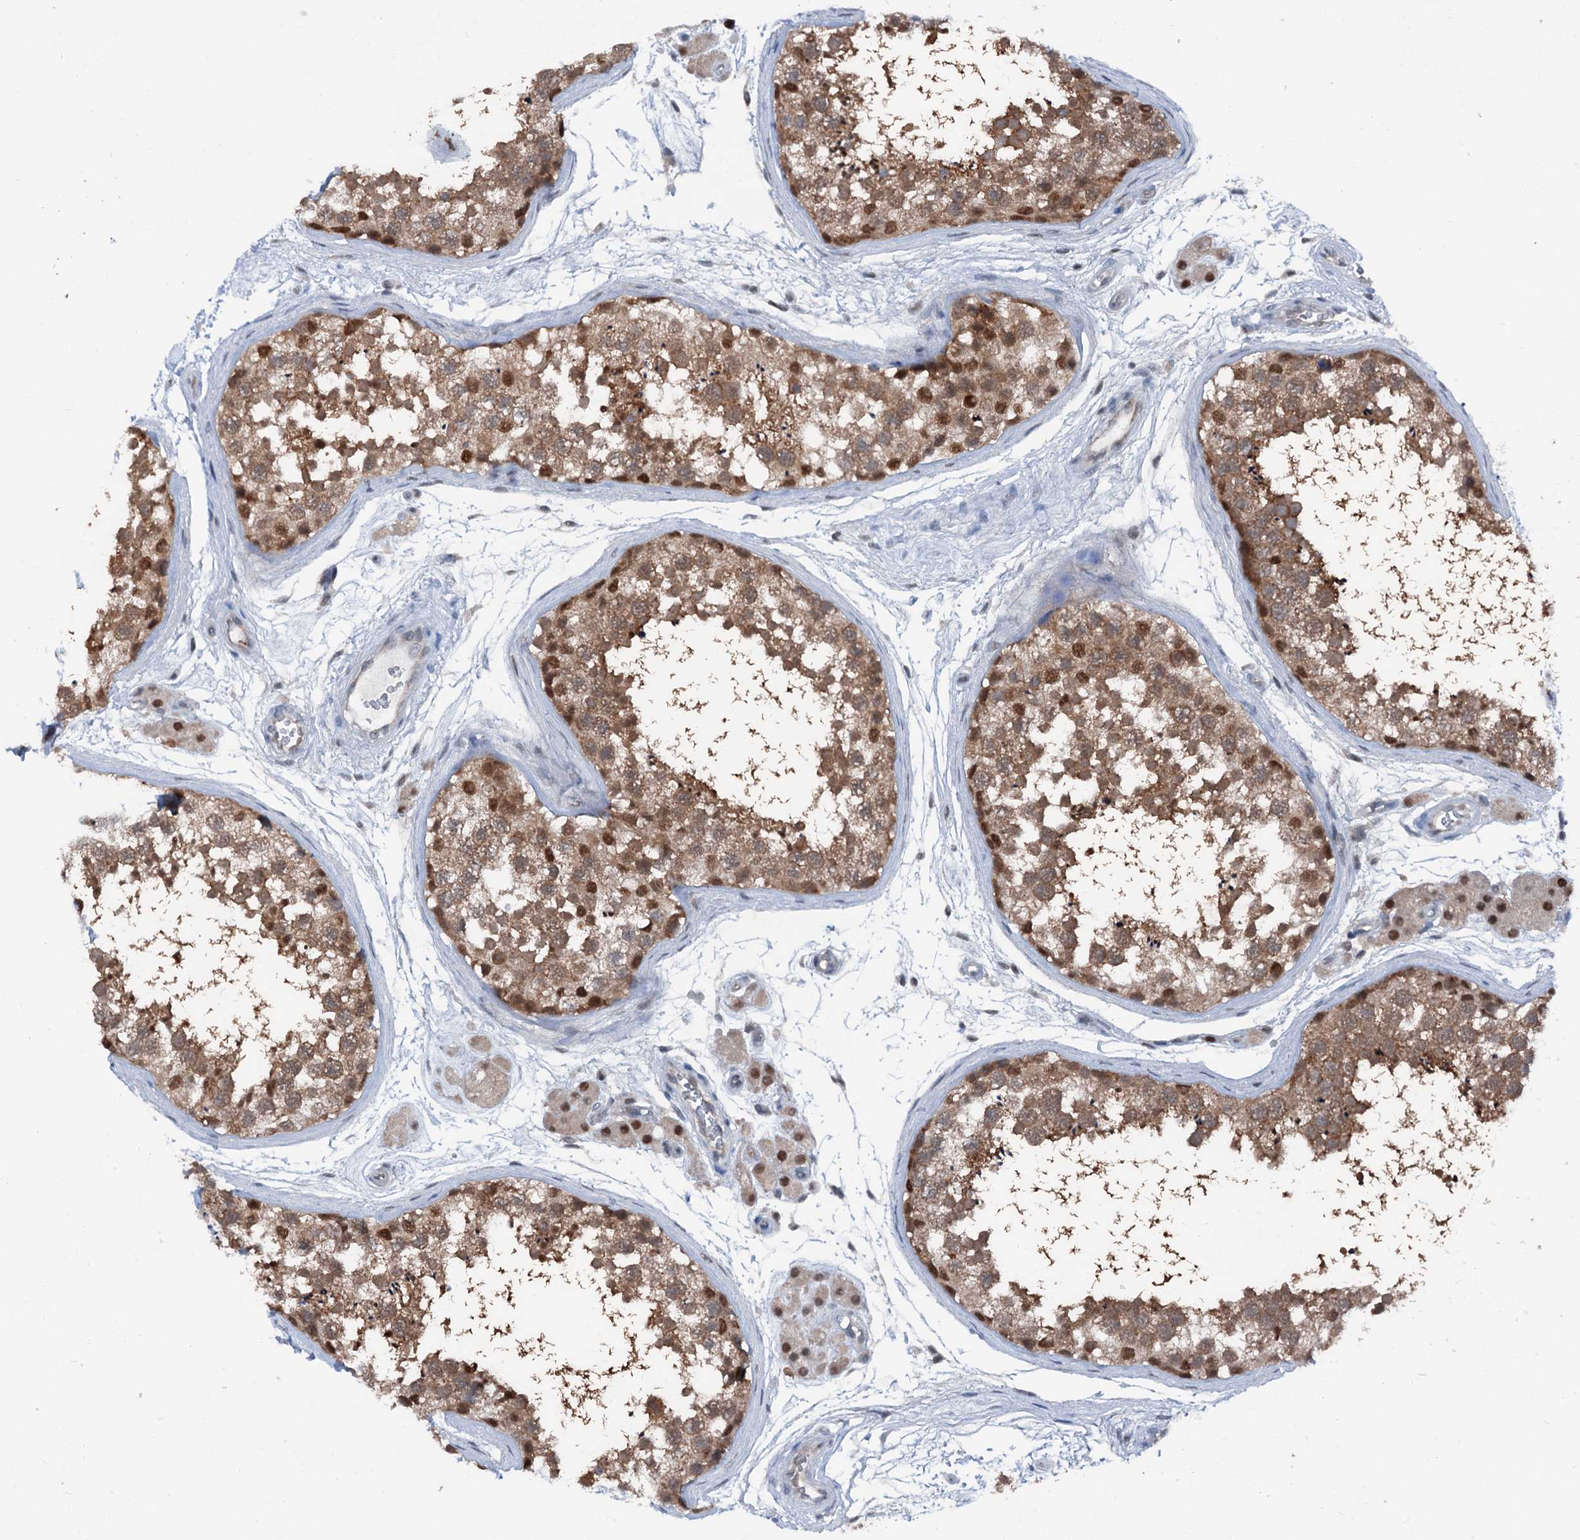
{"staining": {"intensity": "moderate", "quantity": ">75%", "location": "cytoplasmic/membranous,nuclear"}, "tissue": "testis", "cell_type": "Cells in seminiferous ducts", "image_type": "normal", "snomed": [{"axis": "morphology", "description": "Normal tissue, NOS"}, {"axis": "topography", "description": "Testis"}], "caption": "Protein analysis of unremarkable testis reveals moderate cytoplasmic/membranous,nuclear expression in approximately >75% of cells in seminiferous ducts.", "gene": "PSMD13", "patient": {"sex": "male", "age": 56}}